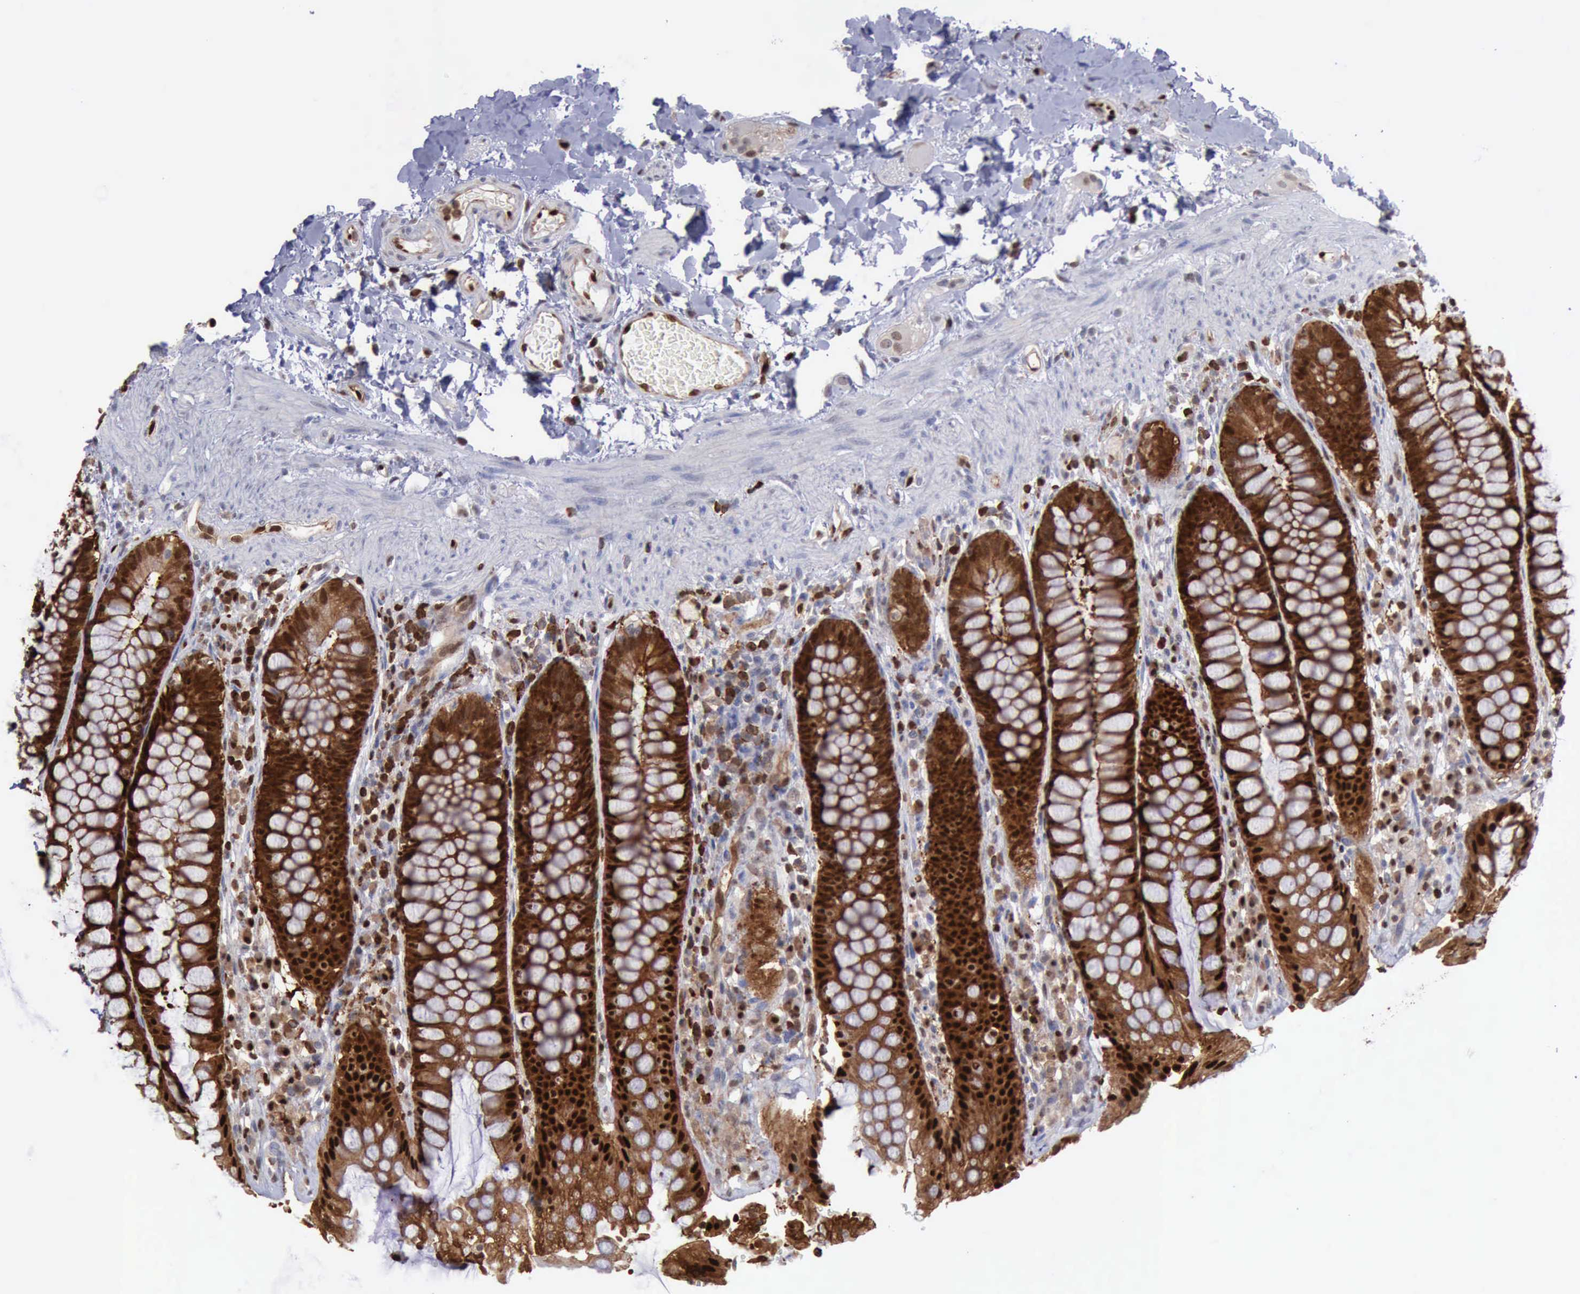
{"staining": {"intensity": "strong", "quantity": ">75%", "location": "cytoplasmic/membranous,nuclear"}, "tissue": "rectum", "cell_type": "Glandular cells", "image_type": "normal", "snomed": [{"axis": "morphology", "description": "Normal tissue, NOS"}, {"axis": "topography", "description": "Rectum"}], "caption": "Protein expression analysis of unremarkable rectum shows strong cytoplasmic/membranous,nuclear positivity in about >75% of glandular cells. The staining was performed using DAB (3,3'-diaminobenzidine) to visualize the protein expression in brown, while the nuclei were stained in blue with hematoxylin (Magnification: 20x).", "gene": "PDCD4", "patient": {"sex": "female", "age": 46}}